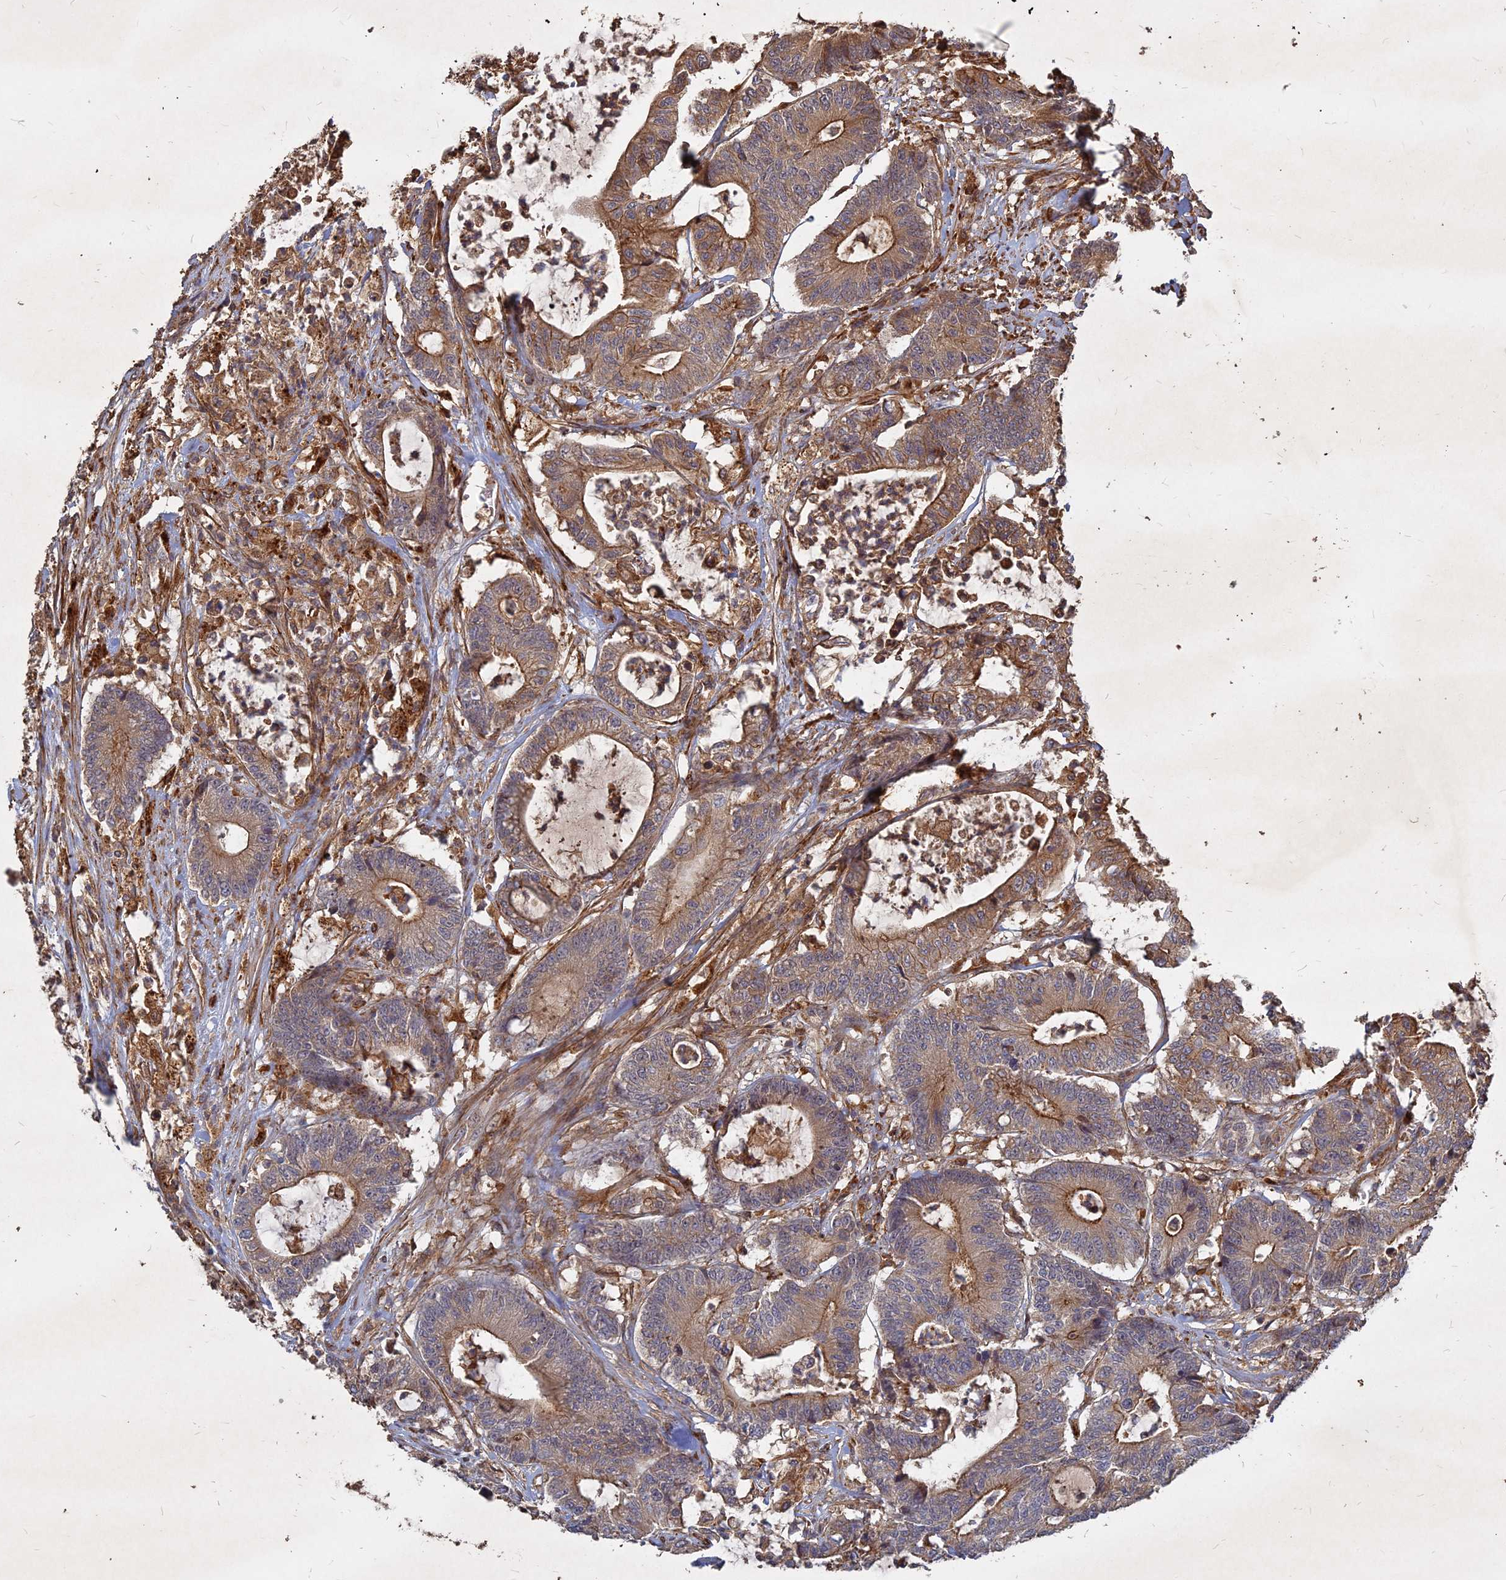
{"staining": {"intensity": "moderate", "quantity": ">75%", "location": "cytoplasmic/membranous"}, "tissue": "colorectal cancer", "cell_type": "Tumor cells", "image_type": "cancer", "snomed": [{"axis": "morphology", "description": "Adenocarcinoma, NOS"}, {"axis": "topography", "description": "Colon"}], "caption": "A brown stain labels moderate cytoplasmic/membranous staining of a protein in colorectal adenocarcinoma tumor cells.", "gene": "UBE2W", "patient": {"sex": "female", "age": 84}}